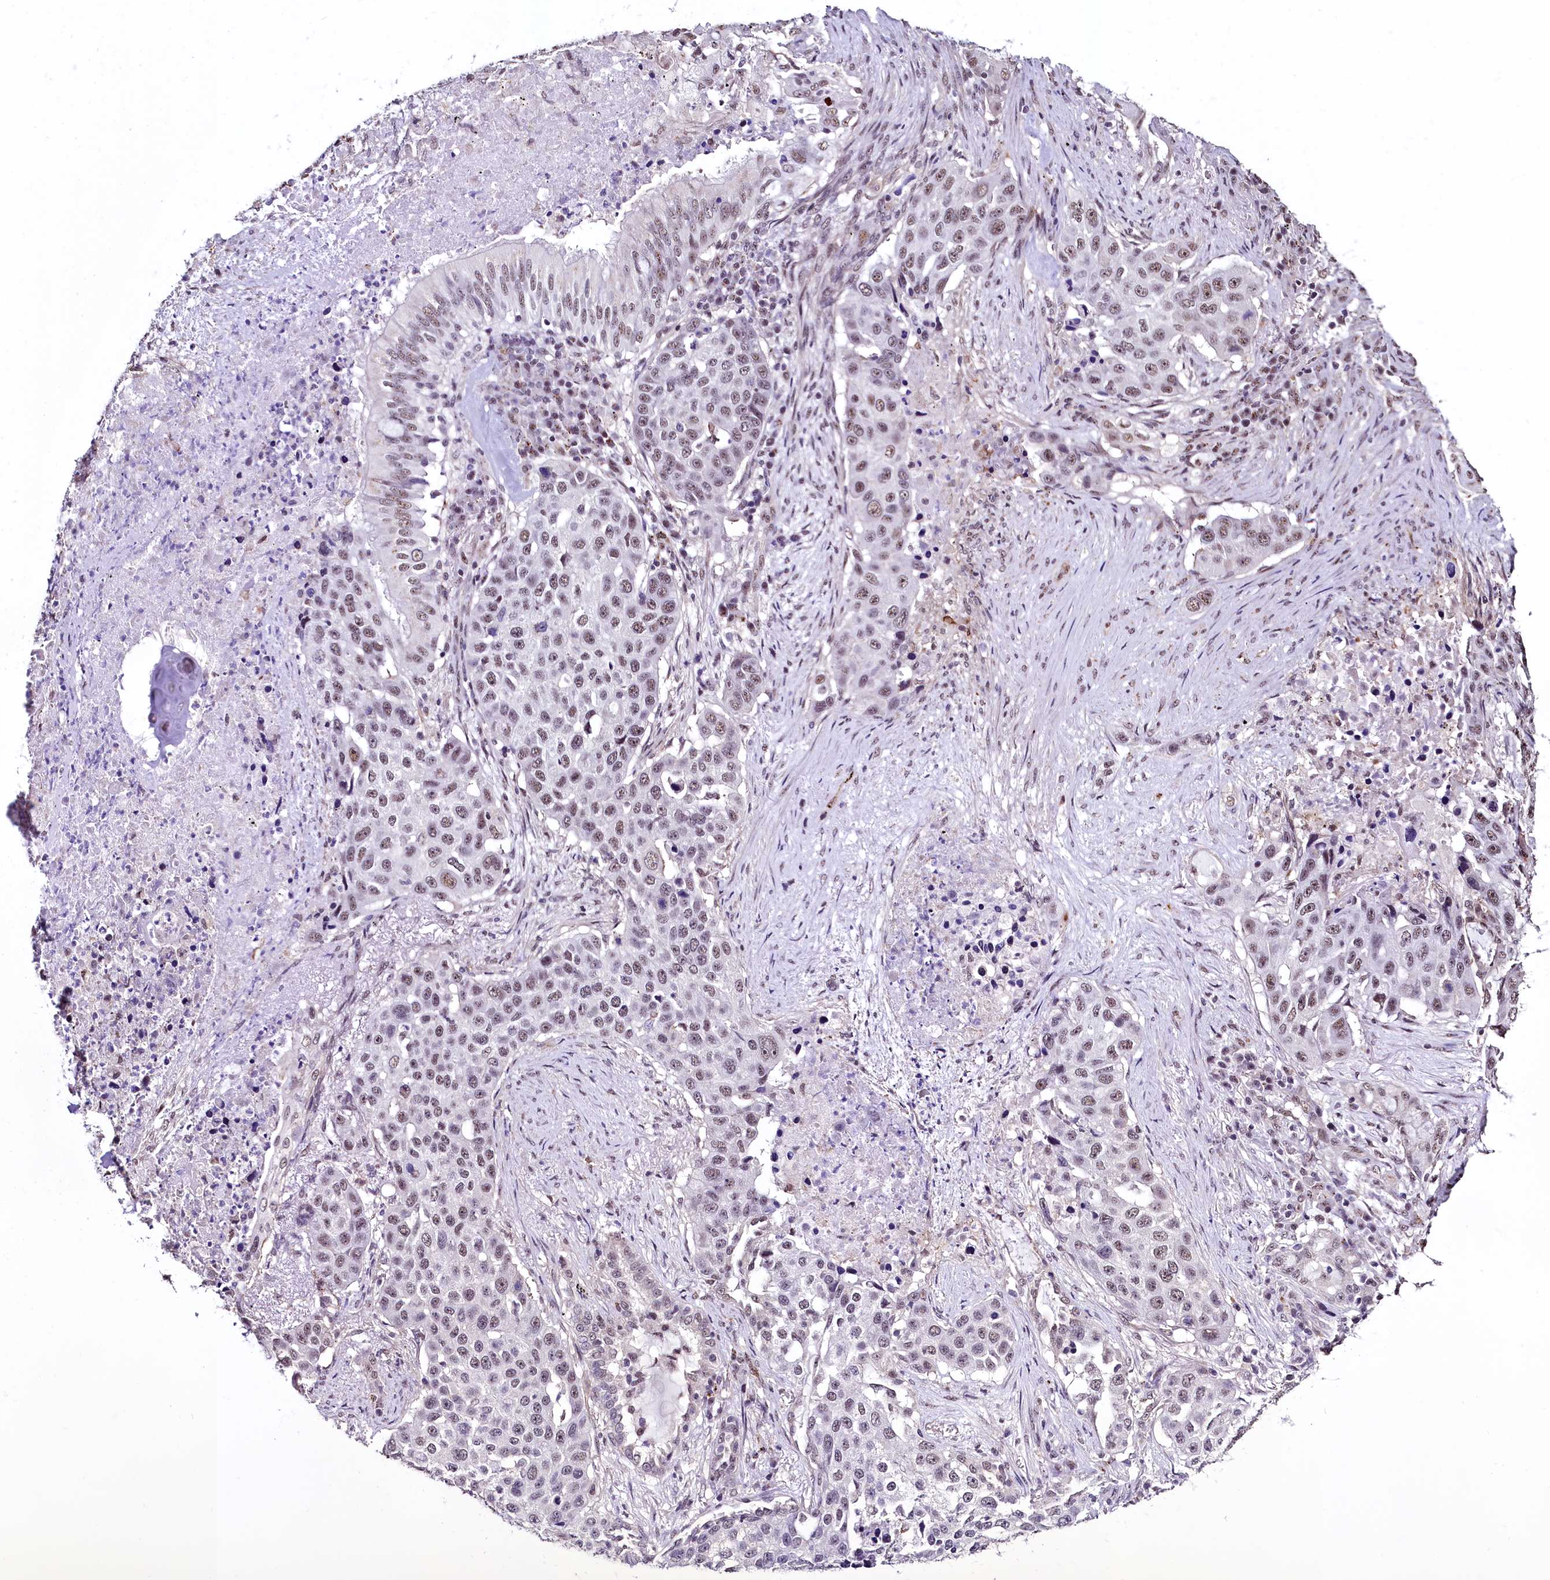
{"staining": {"intensity": "weak", "quantity": ">75%", "location": "nuclear"}, "tissue": "lung cancer", "cell_type": "Tumor cells", "image_type": "cancer", "snomed": [{"axis": "morphology", "description": "Squamous cell carcinoma, NOS"}, {"axis": "topography", "description": "Lung"}], "caption": "A low amount of weak nuclear staining is seen in about >75% of tumor cells in lung squamous cell carcinoma tissue.", "gene": "SFSWAP", "patient": {"sex": "female", "age": 63}}